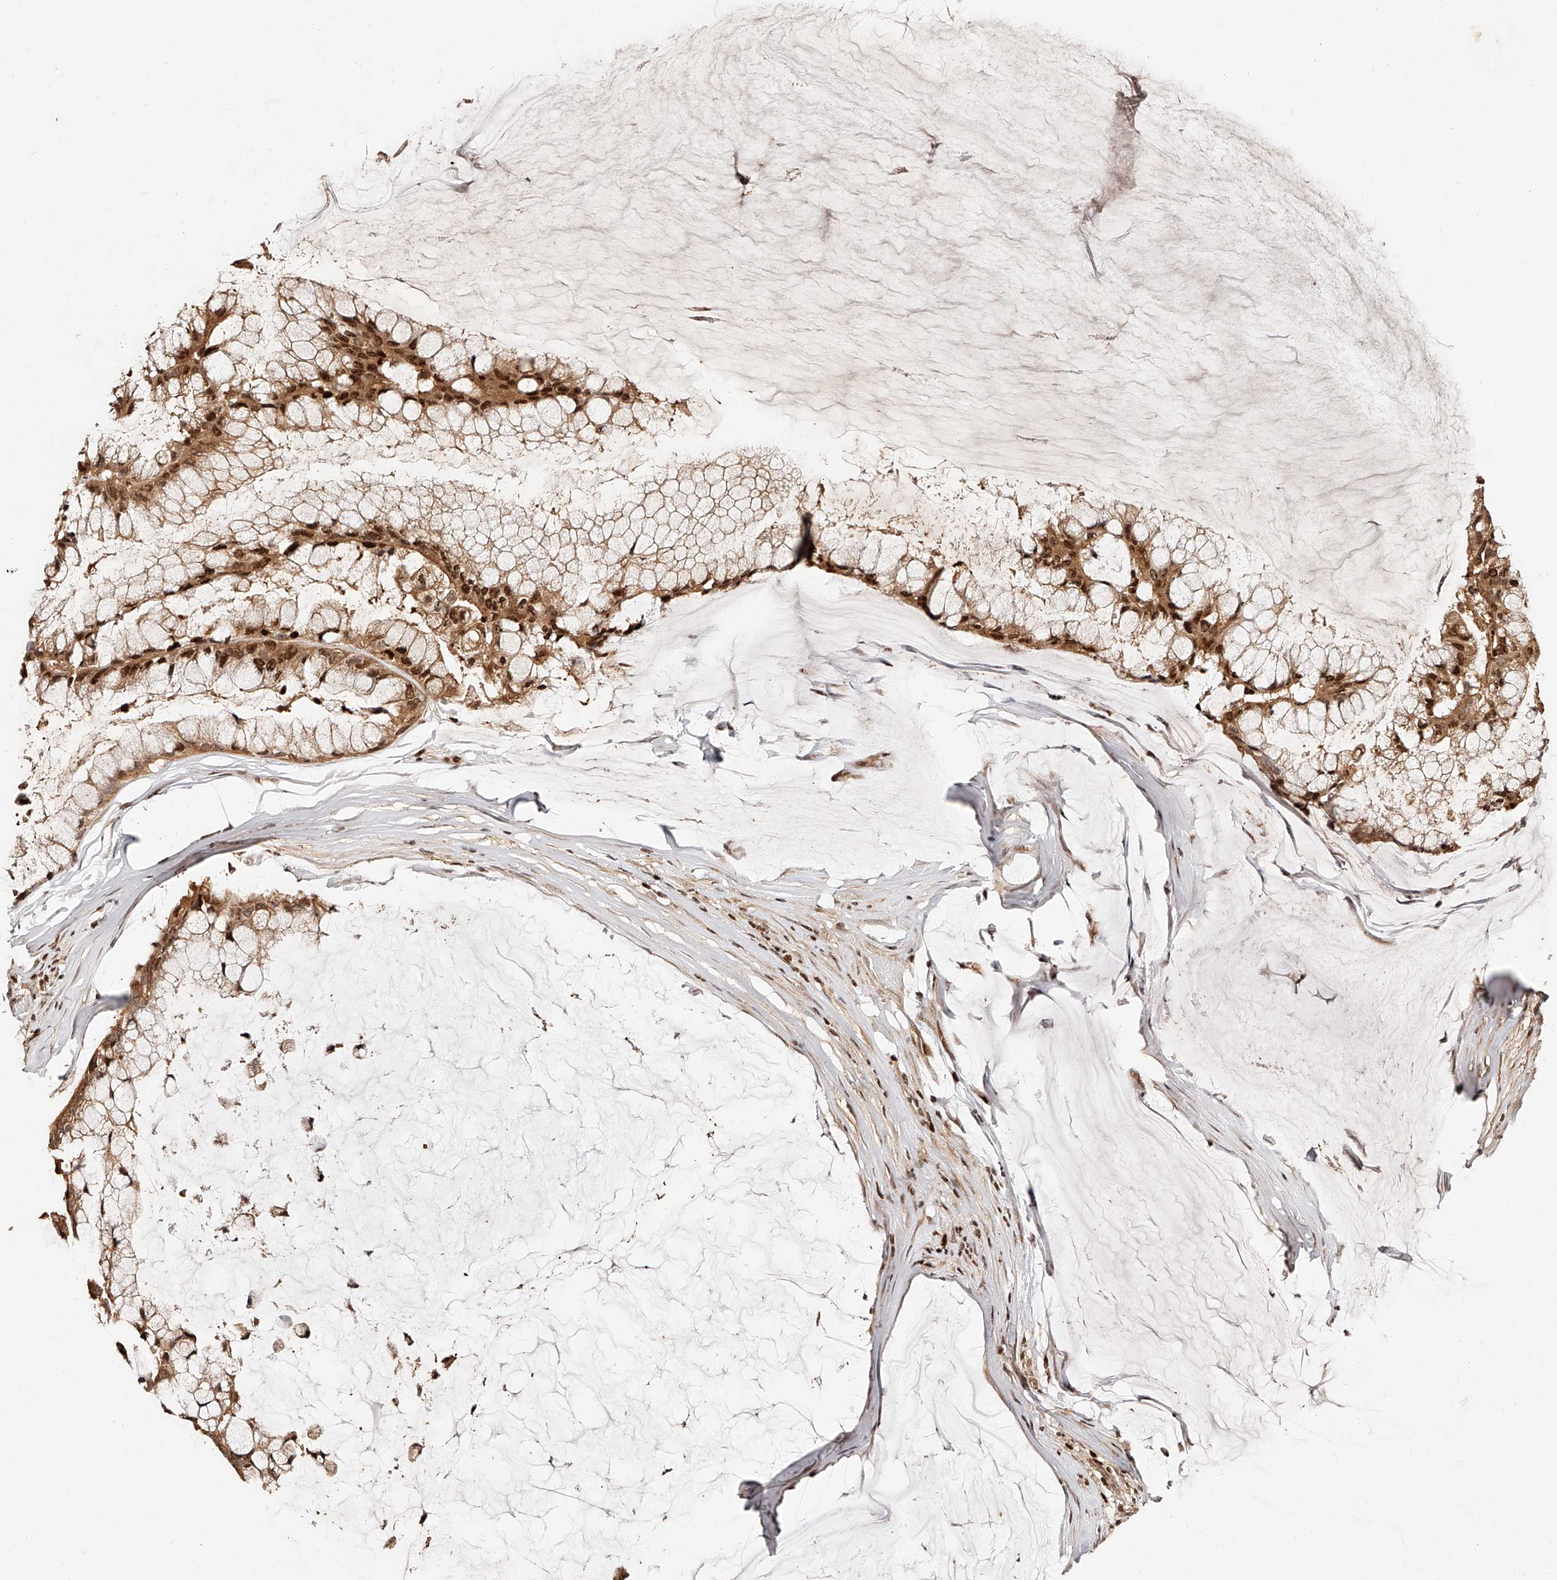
{"staining": {"intensity": "moderate", "quantity": ">75%", "location": "cytoplasmic/membranous,nuclear"}, "tissue": "ovarian cancer", "cell_type": "Tumor cells", "image_type": "cancer", "snomed": [{"axis": "morphology", "description": "Cystadenocarcinoma, mucinous, NOS"}, {"axis": "topography", "description": "Ovary"}], "caption": "Immunohistochemical staining of ovarian cancer (mucinous cystadenocarcinoma) exhibits medium levels of moderate cytoplasmic/membranous and nuclear protein expression in about >75% of tumor cells.", "gene": "PFDN2", "patient": {"sex": "female", "age": 39}}